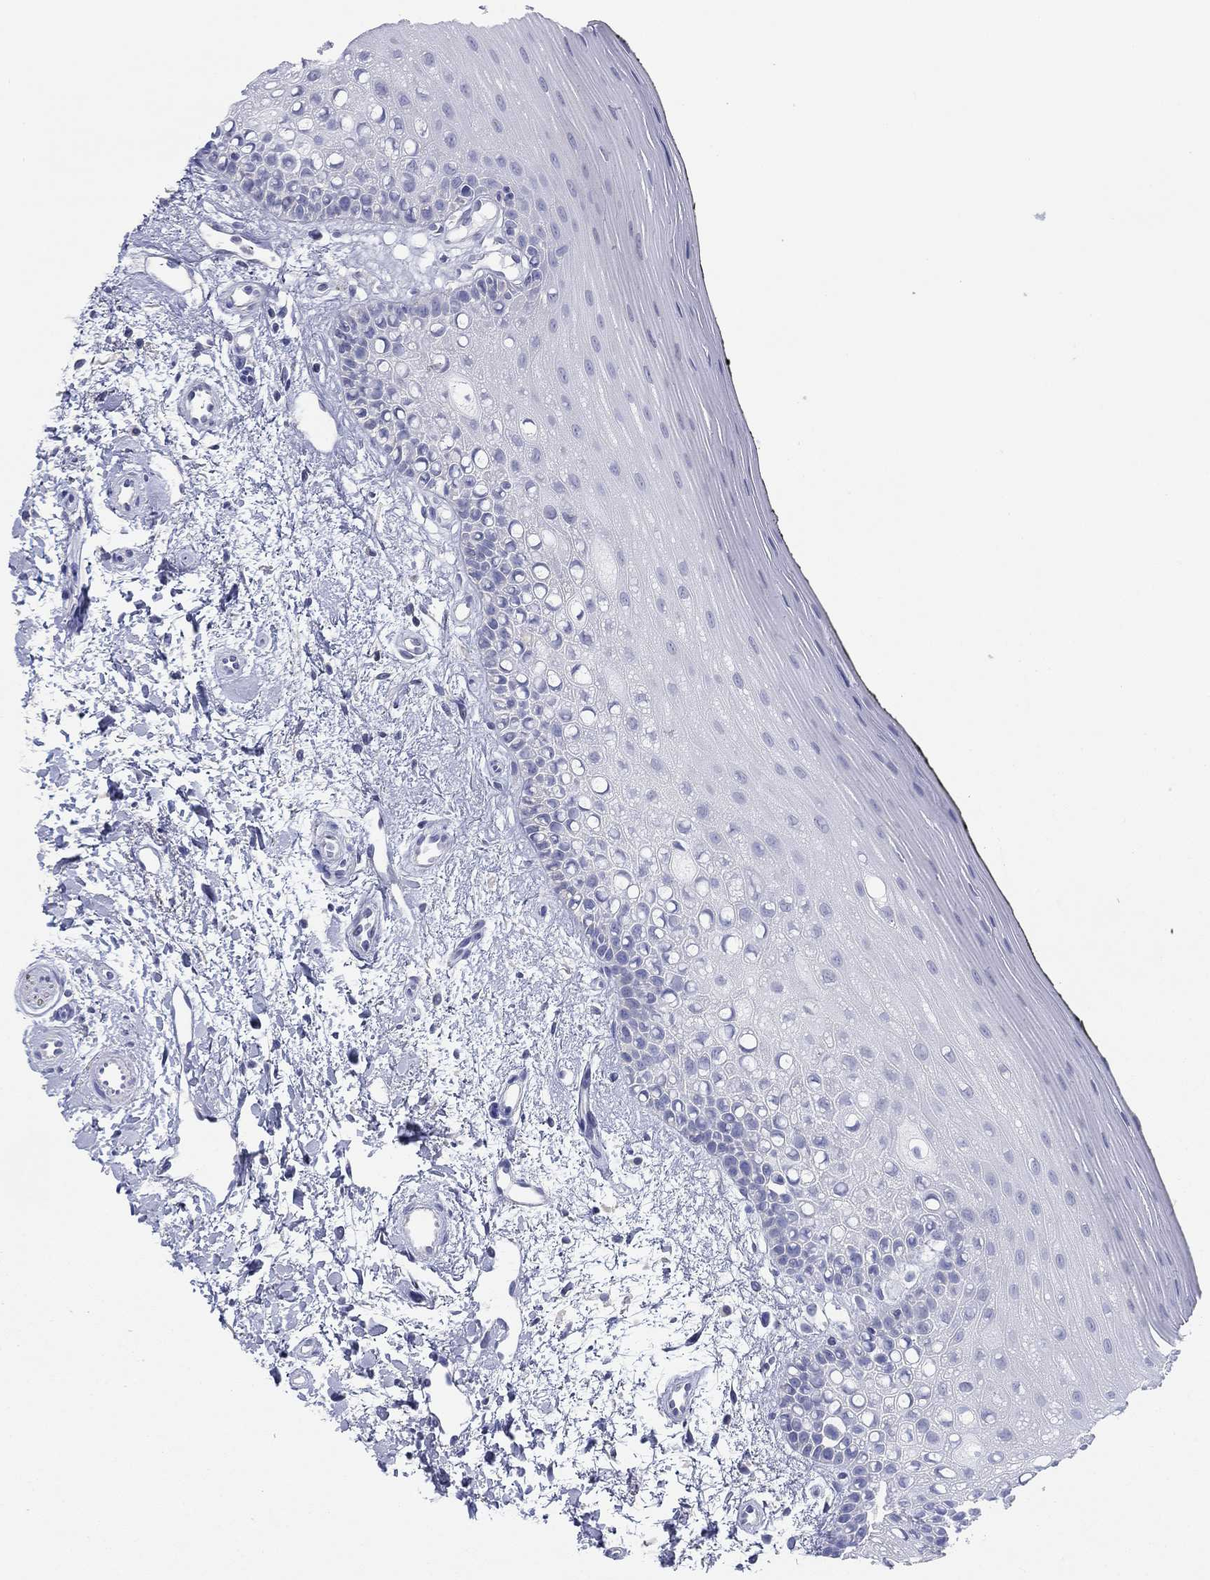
{"staining": {"intensity": "negative", "quantity": "none", "location": "none"}, "tissue": "oral mucosa", "cell_type": "Squamous epithelial cells", "image_type": "normal", "snomed": [{"axis": "morphology", "description": "Normal tissue, NOS"}, {"axis": "topography", "description": "Oral tissue"}], "caption": "This is an IHC image of benign human oral mucosa. There is no expression in squamous epithelial cells.", "gene": "ATP1B1", "patient": {"sex": "female", "age": 78}}